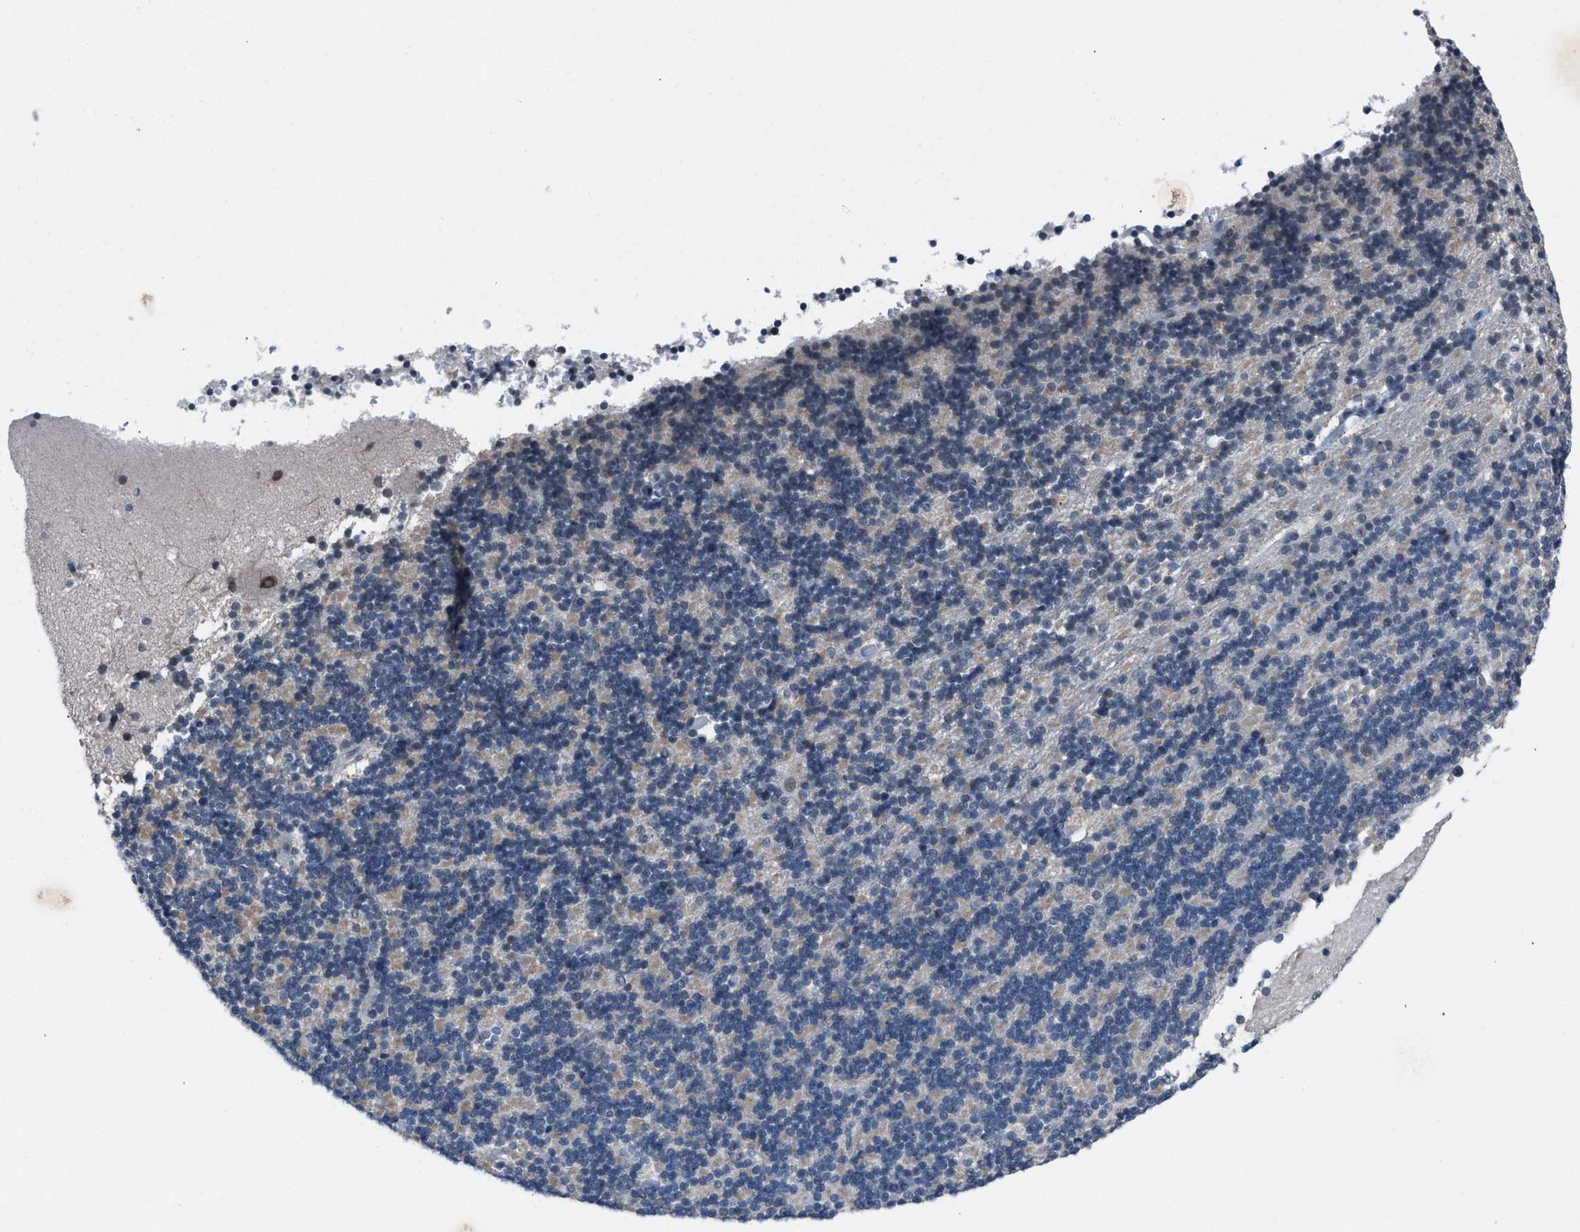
{"staining": {"intensity": "negative", "quantity": "none", "location": "none"}, "tissue": "cerebellum", "cell_type": "Cells in granular layer", "image_type": "normal", "snomed": [{"axis": "morphology", "description": "Normal tissue, NOS"}, {"axis": "topography", "description": "Cerebellum"}], "caption": "Immunohistochemistry (IHC) micrograph of normal cerebellum: human cerebellum stained with DAB displays no significant protein expression in cells in granular layer.", "gene": "ANAPC11", "patient": {"sex": "female", "age": 19}}